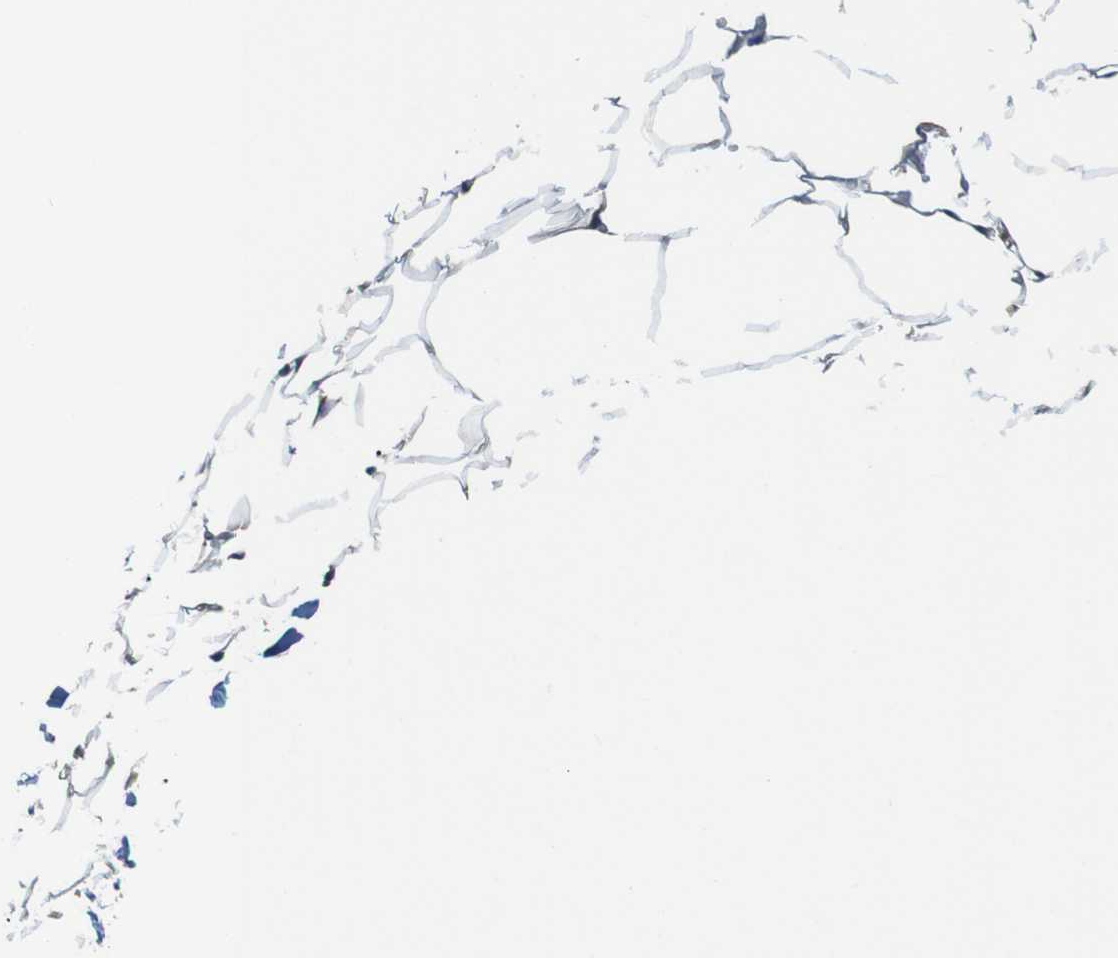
{"staining": {"intensity": "moderate", "quantity": "<25%", "location": "cytoplasmic/membranous"}, "tissue": "adipose tissue", "cell_type": "Adipocytes", "image_type": "normal", "snomed": [{"axis": "morphology", "description": "Normal tissue, NOS"}, {"axis": "topography", "description": "Breast"}, {"axis": "topography", "description": "Adipose tissue"}], "caption": "Protein staining shows moderate cytoplasmic/membranous expression in about <25% of adipocytes in unremarkable adipose tissue. (brown staining indicates protein expression, while blue staining denotes nuclei).", "gene": "TSC1", "patient": {"sex": "female", "age": 25}}